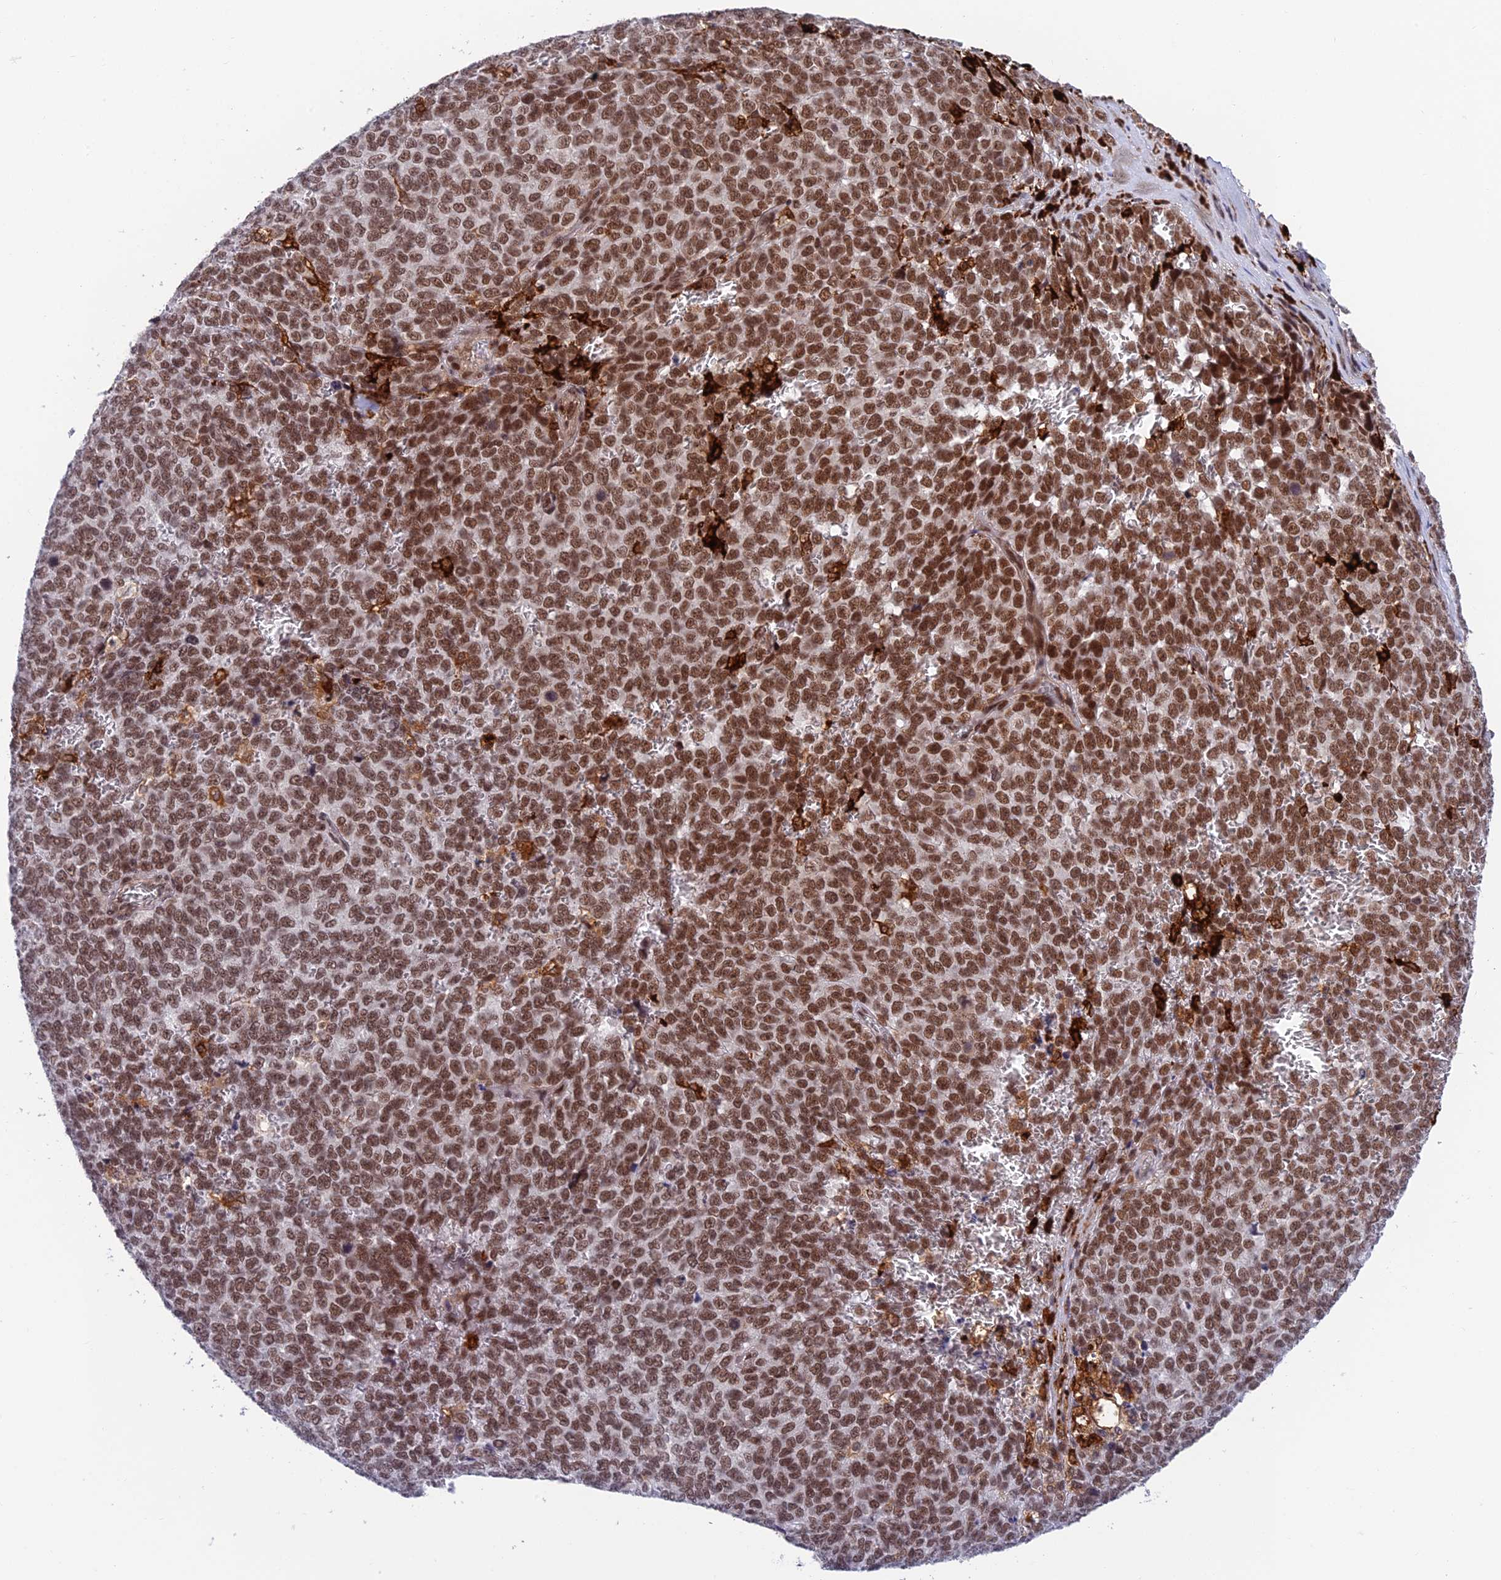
{"staining": {"intensity": "moderate", "quantity": ">75%", "location": "nuclear"}, "tissue": "melanoma", "cell_type": "Tumor cells", "image_type": "cancer", "snomed": [{"axis": "morphology", "description": "Malignant melanoma, NOS"}, {"axis": "topography", "description": "Nose, NOS"}], "caption": "High-magnification brightfield microscopy of malignant melanoma stained with DAB (3,3'-diaminobenzidine) (brown) and counterstained with hematoxylin (blue). tumor cells exhibit moderate nuclear staining is present in approximately>75% of cells.", "gene": "NSMCE1", "patient": {"sex": "female", "age": 48}}